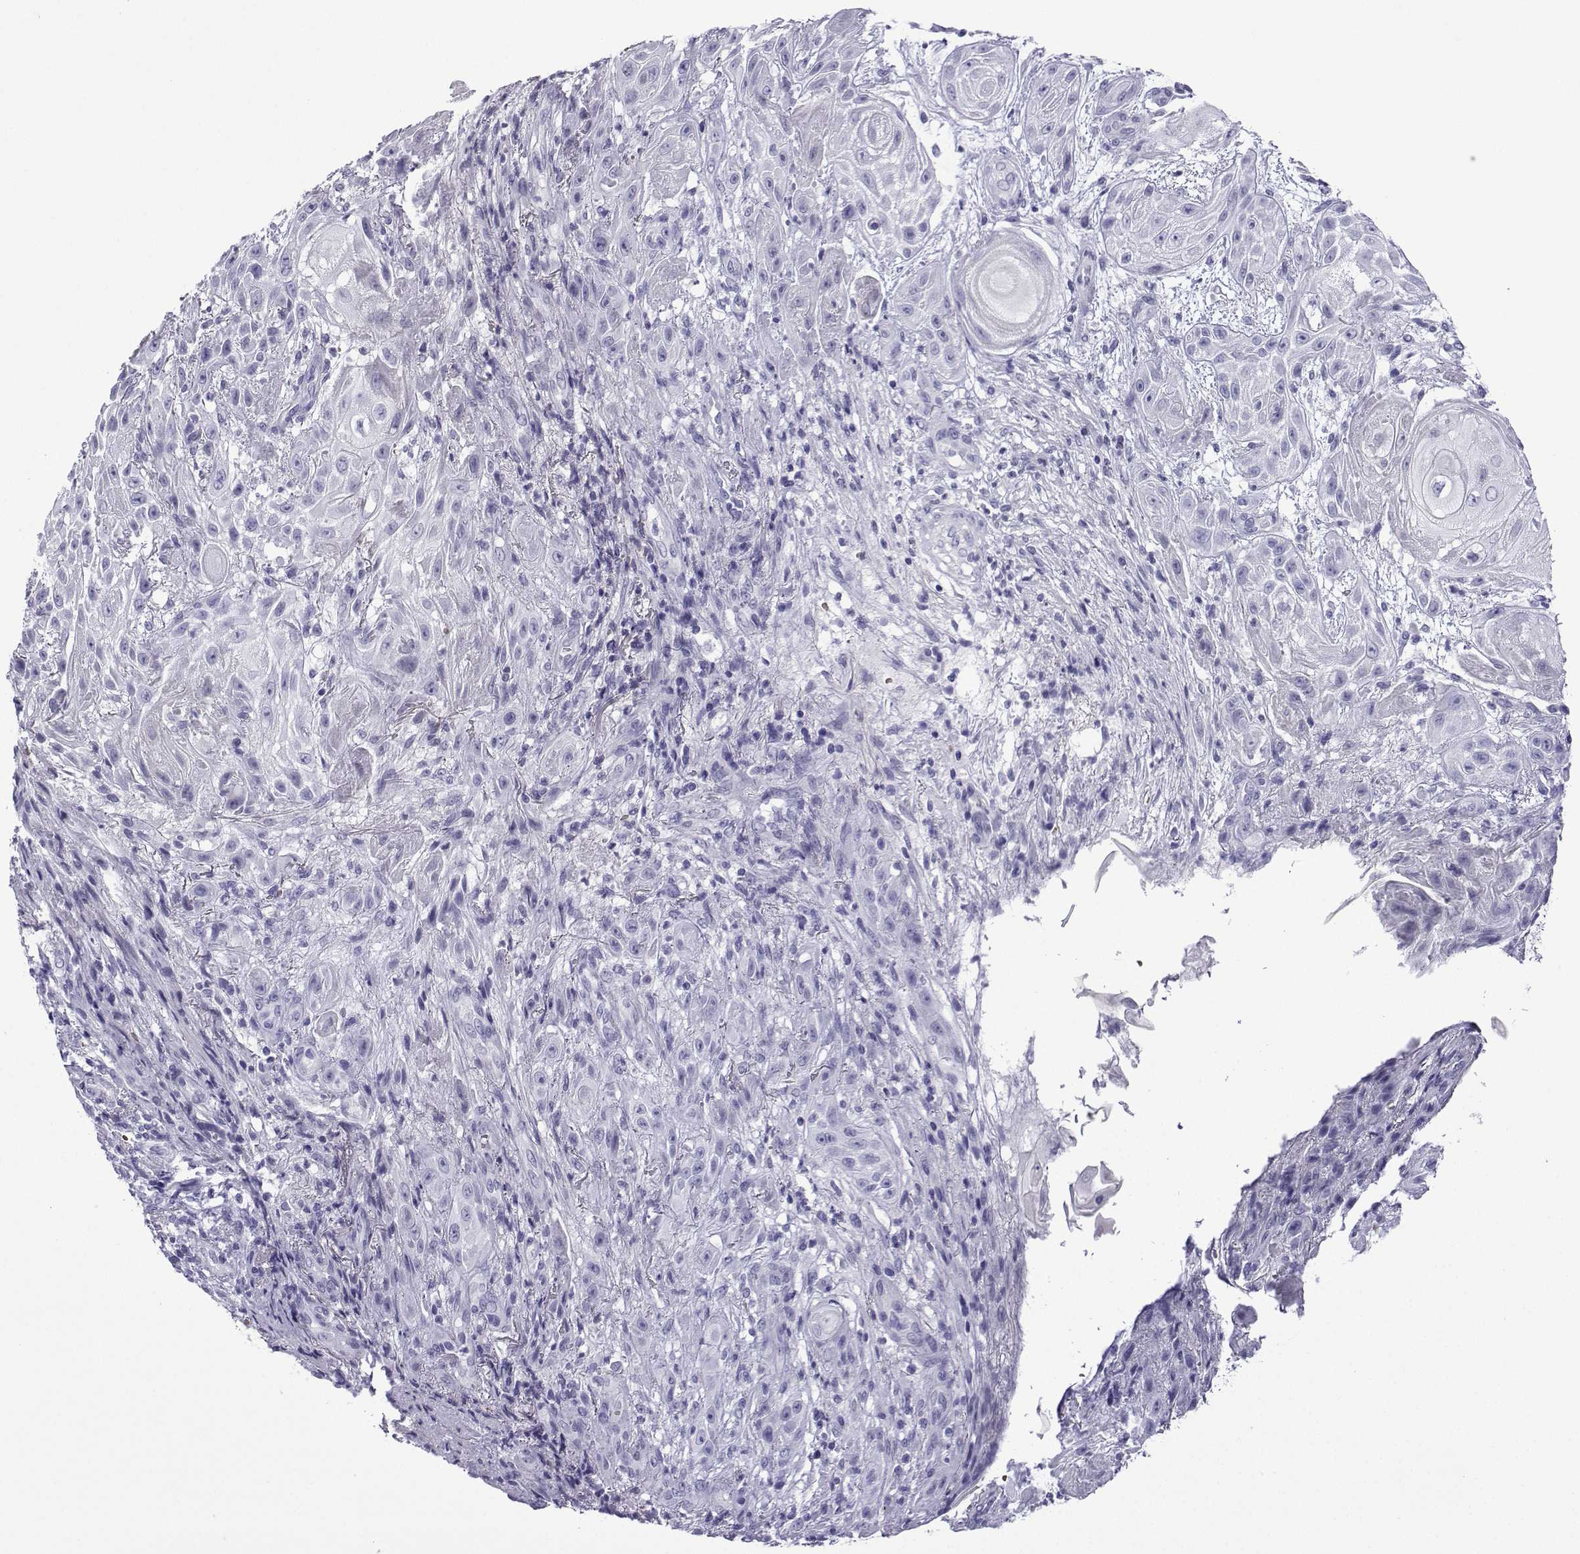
{"staining": {"intensity": "negative", "quantity": "none", "location": "none"}, "tissue": "skin cancer", "cell_type": "Tumor cells", "image_type": "cancer", "snomed": [{"axis": "morphology", "description": "Squamous cell carcinoma, NOS"}, {"axis": "topography", "description": "Skin"}], "caption": "Human skin cancer (squamous cell carcinoma) stained for a protein using immunohistochemistry (IHC) shows no staining in tumor cells.", "gene": "TRIM46", "patient": {"sex": "male", "age": 62}}